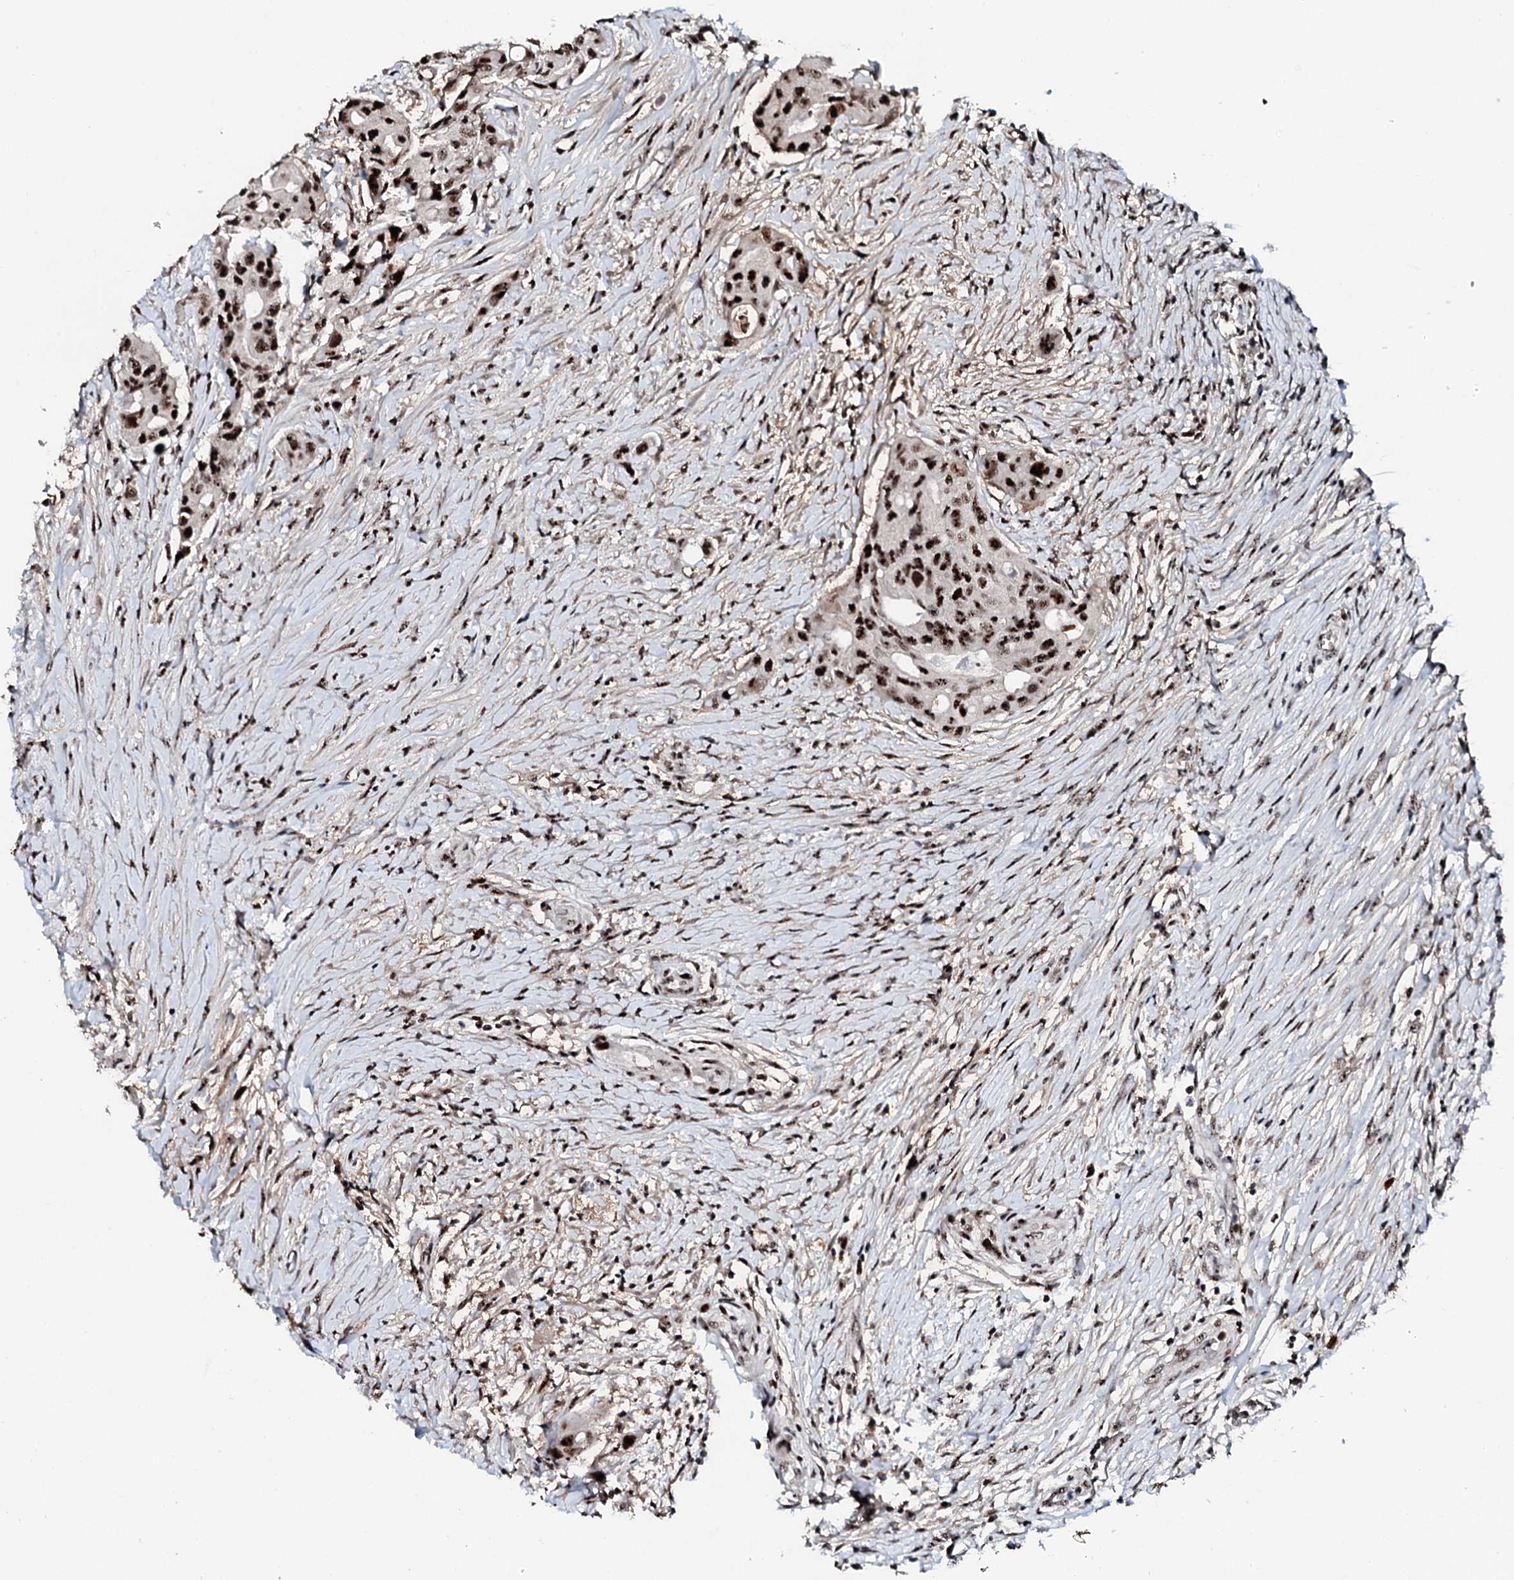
{"staining": {"intensity": "strong", "quantity": ">75%", "location": "nuclear"}, "tissue": "colorectal cancer", "cell_type": "Tumor cells", "image_type": "cancer", "snomed": [{"axis": "morphology", "description": "Adenocarcinoma, NOS"}, {"axis": "topography", "description": "Colon"}], "caption": "This is a micrograph of immunohistochemistry (IHC) staining of adenocarcinoma (colorectal), which shows strong positivity in the nuclear of tumor cells.", "gene": "NEUROG3", "patient": {"sex": "male", "age": 77}}